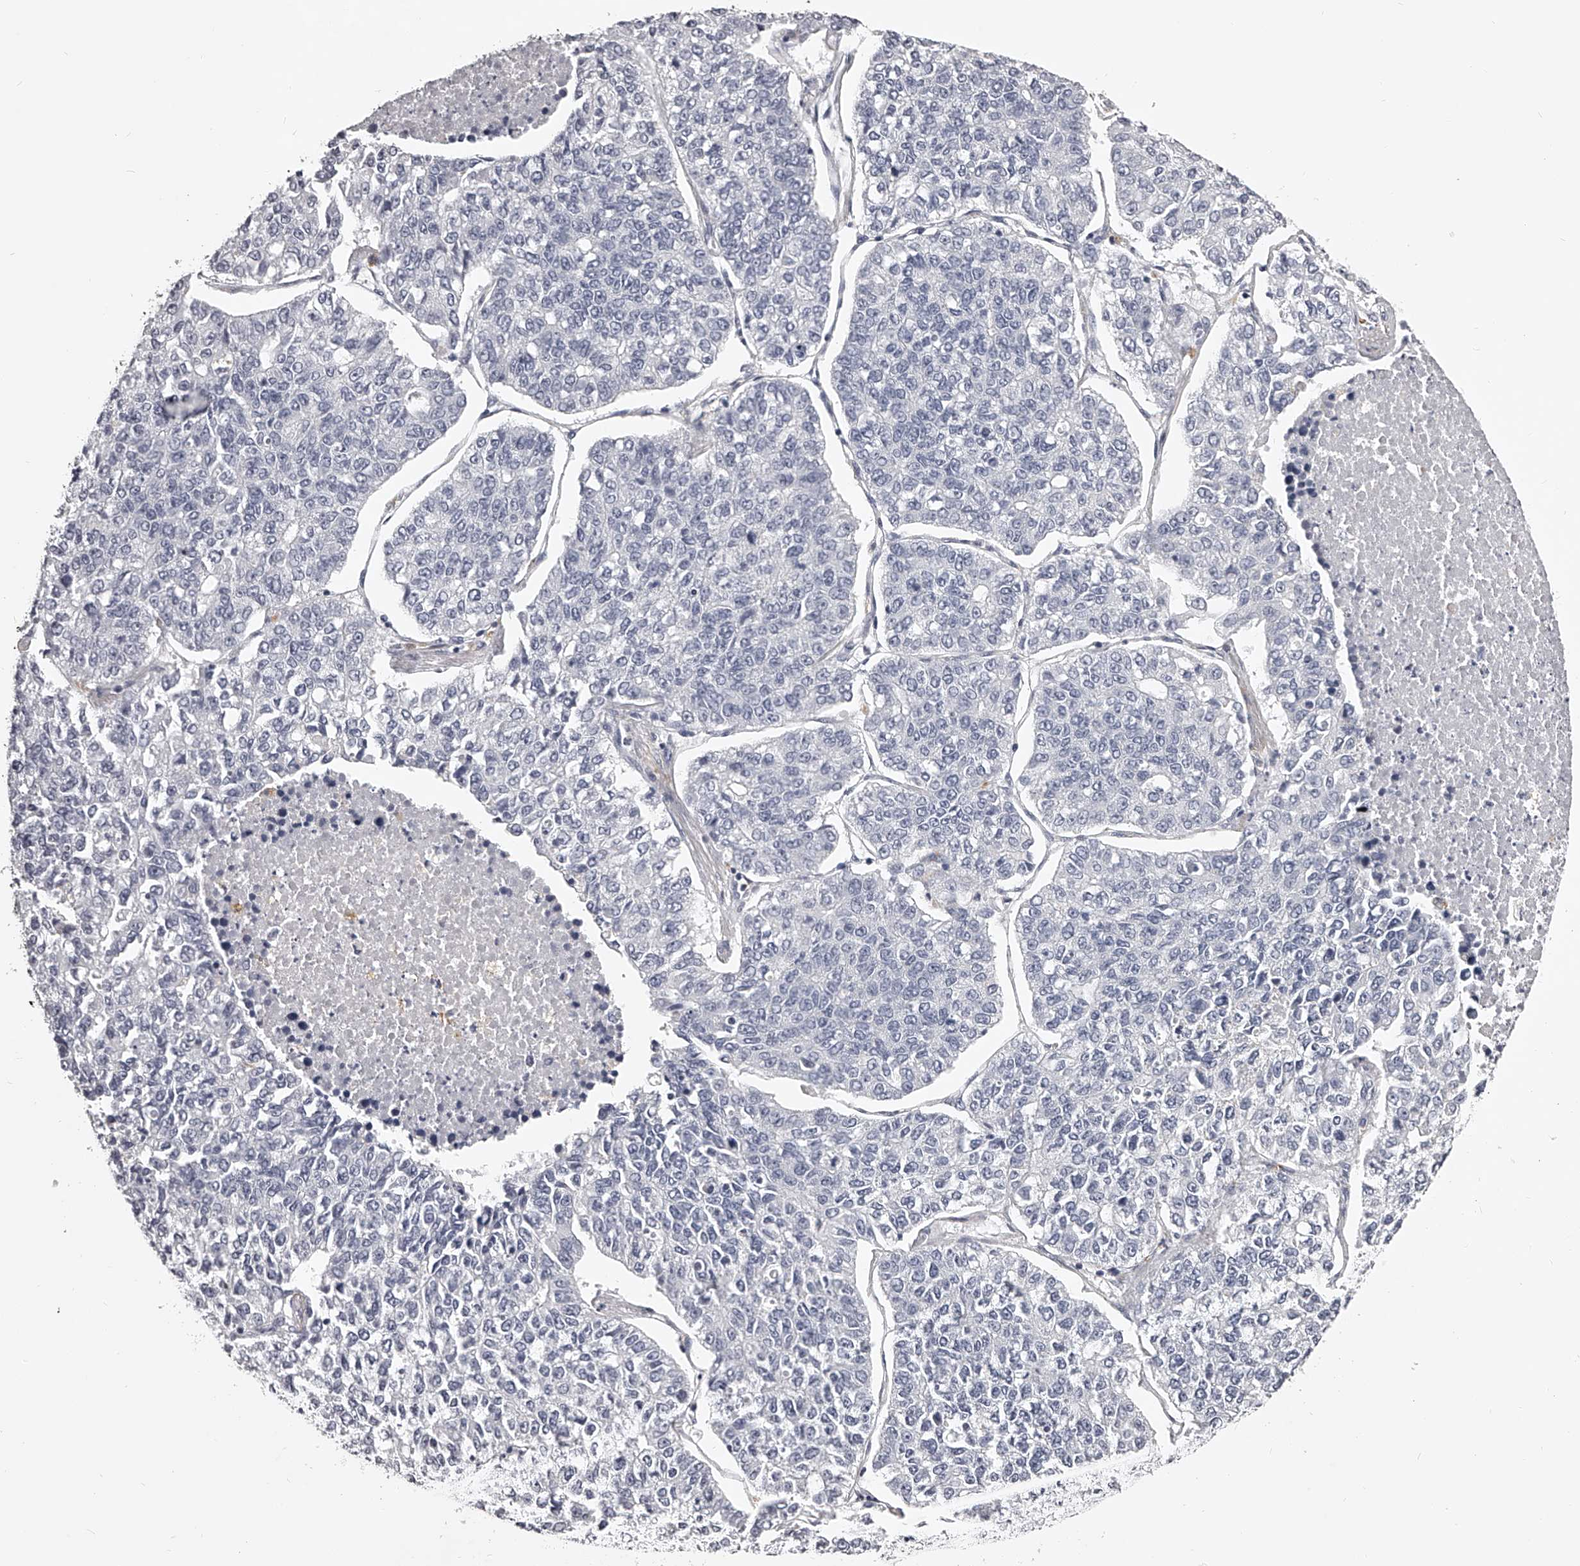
{"staining": {"intensity": "negative", "quantity": "none", "location": "none"}, "tissue": "lung cancer", "cell_type": "Tumor cells", "image_type": "cancer", "snomed": [{"axis": "morphology", "description": "Adenocarcinoma, NOS"}, {"axis": "topography", "description": "Lung"}], "caption": "Photomicrograph shows no significant protein positivity in tumor cells of adenocarcinoma (lung). (DAB immunohistochemistry (IHC) with hematoxylin counter stain).", "gene": "DMRT1", "patient": {"sex": "male", "age": 49}}